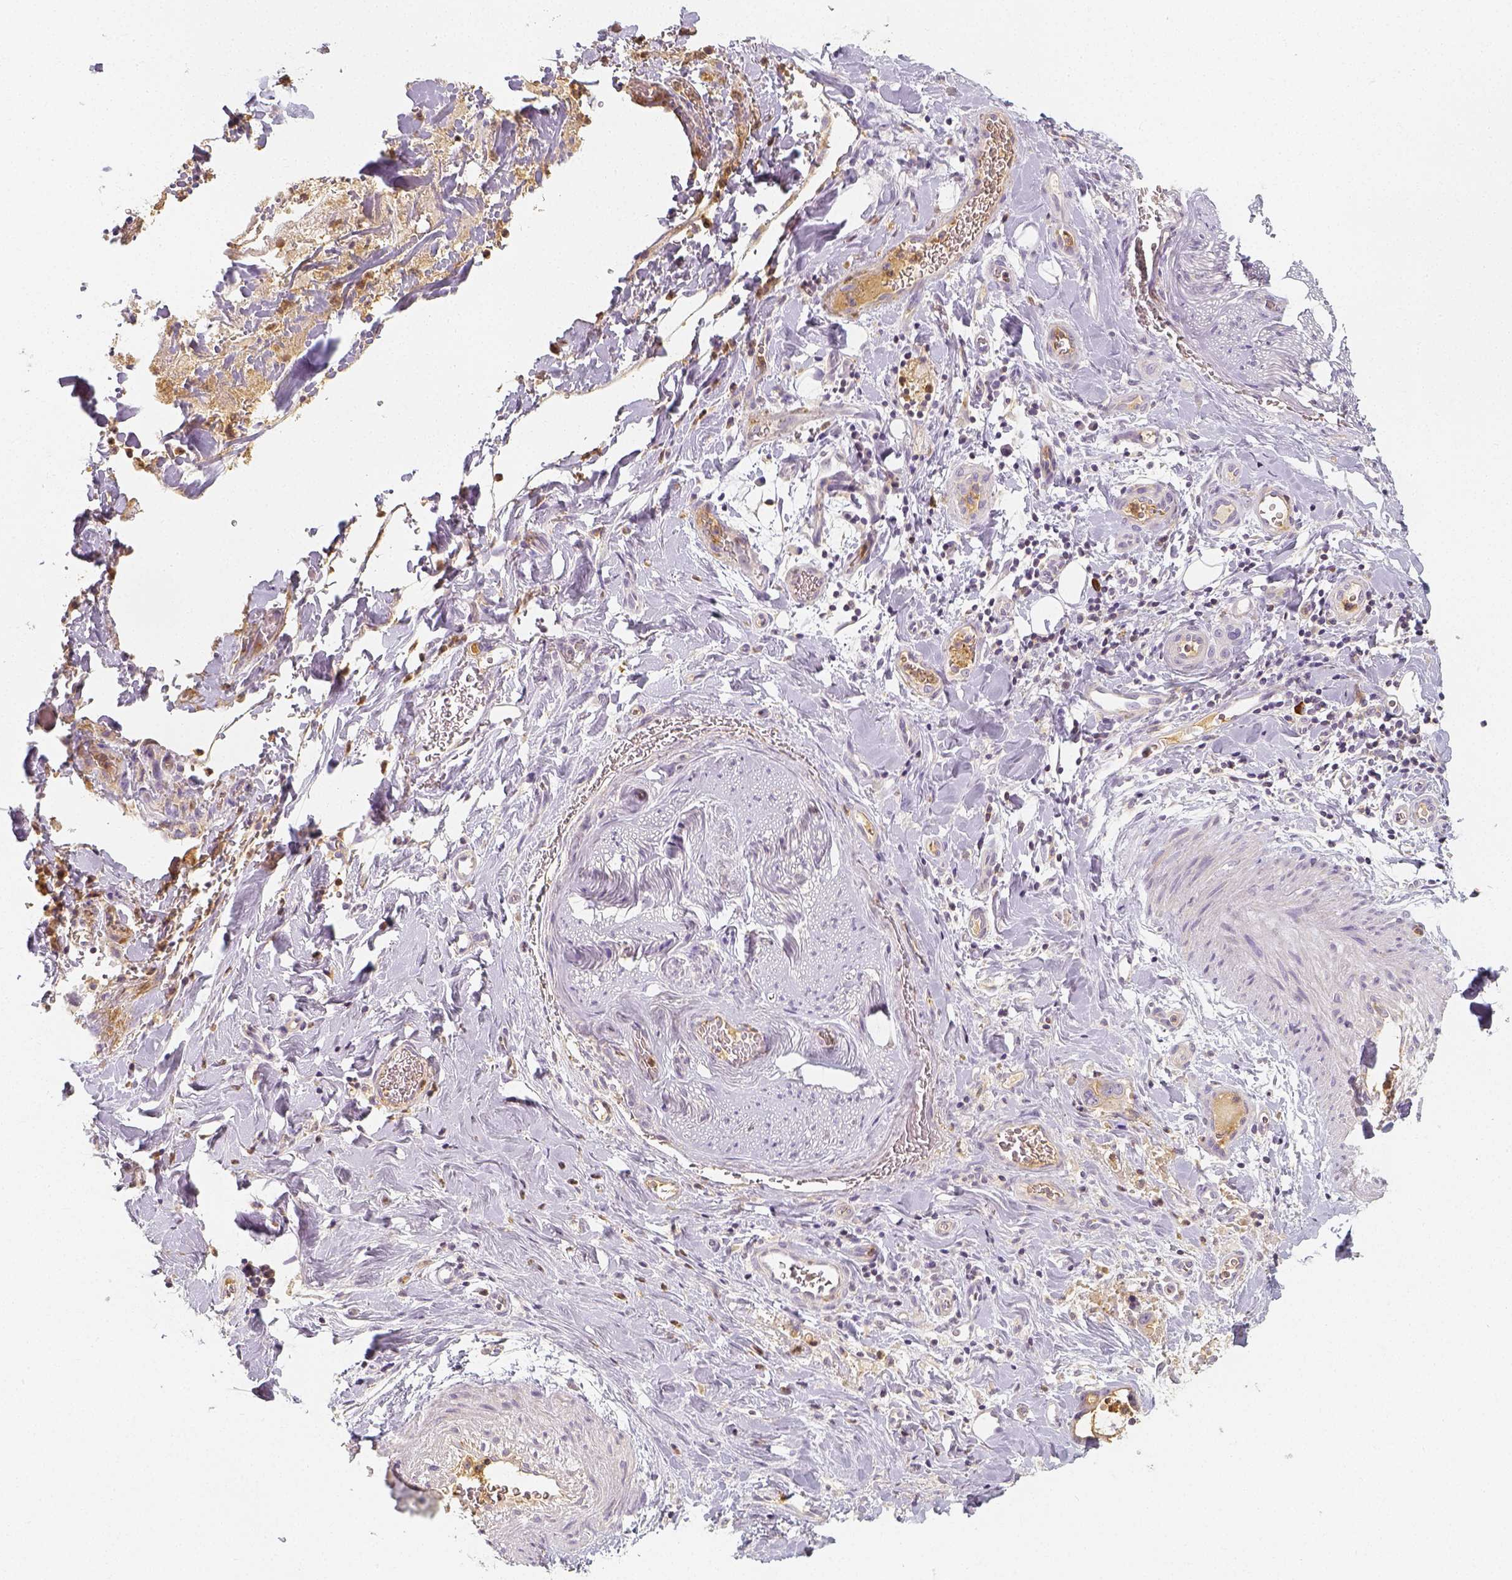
{"staining": {"intensity": "moderate", "quantity": ">75%", "location": "cytoplasmic/membranous"}, "tissue": "stomach cancer", "cell_type": "Tumor cells", "image_type": "cancer", "snomed": [{"axis": "morphology", "description": "Normal tissue, NOS"}, {"axis": "morphology", "description": "Adenocarcinoma, NOS"}, {"axis": "topography", "description": "Esophagus"}, {"axis": "topography", "description": "Stomach, upper"}], "caption": "This is a histology image of IHC staining of stomach cancer, which shows moderate positivity in the cytoplasmic/membranous of tumor cells.", "gene": "PTPRJ", "patient": {"sex": "male", "age": 74}}